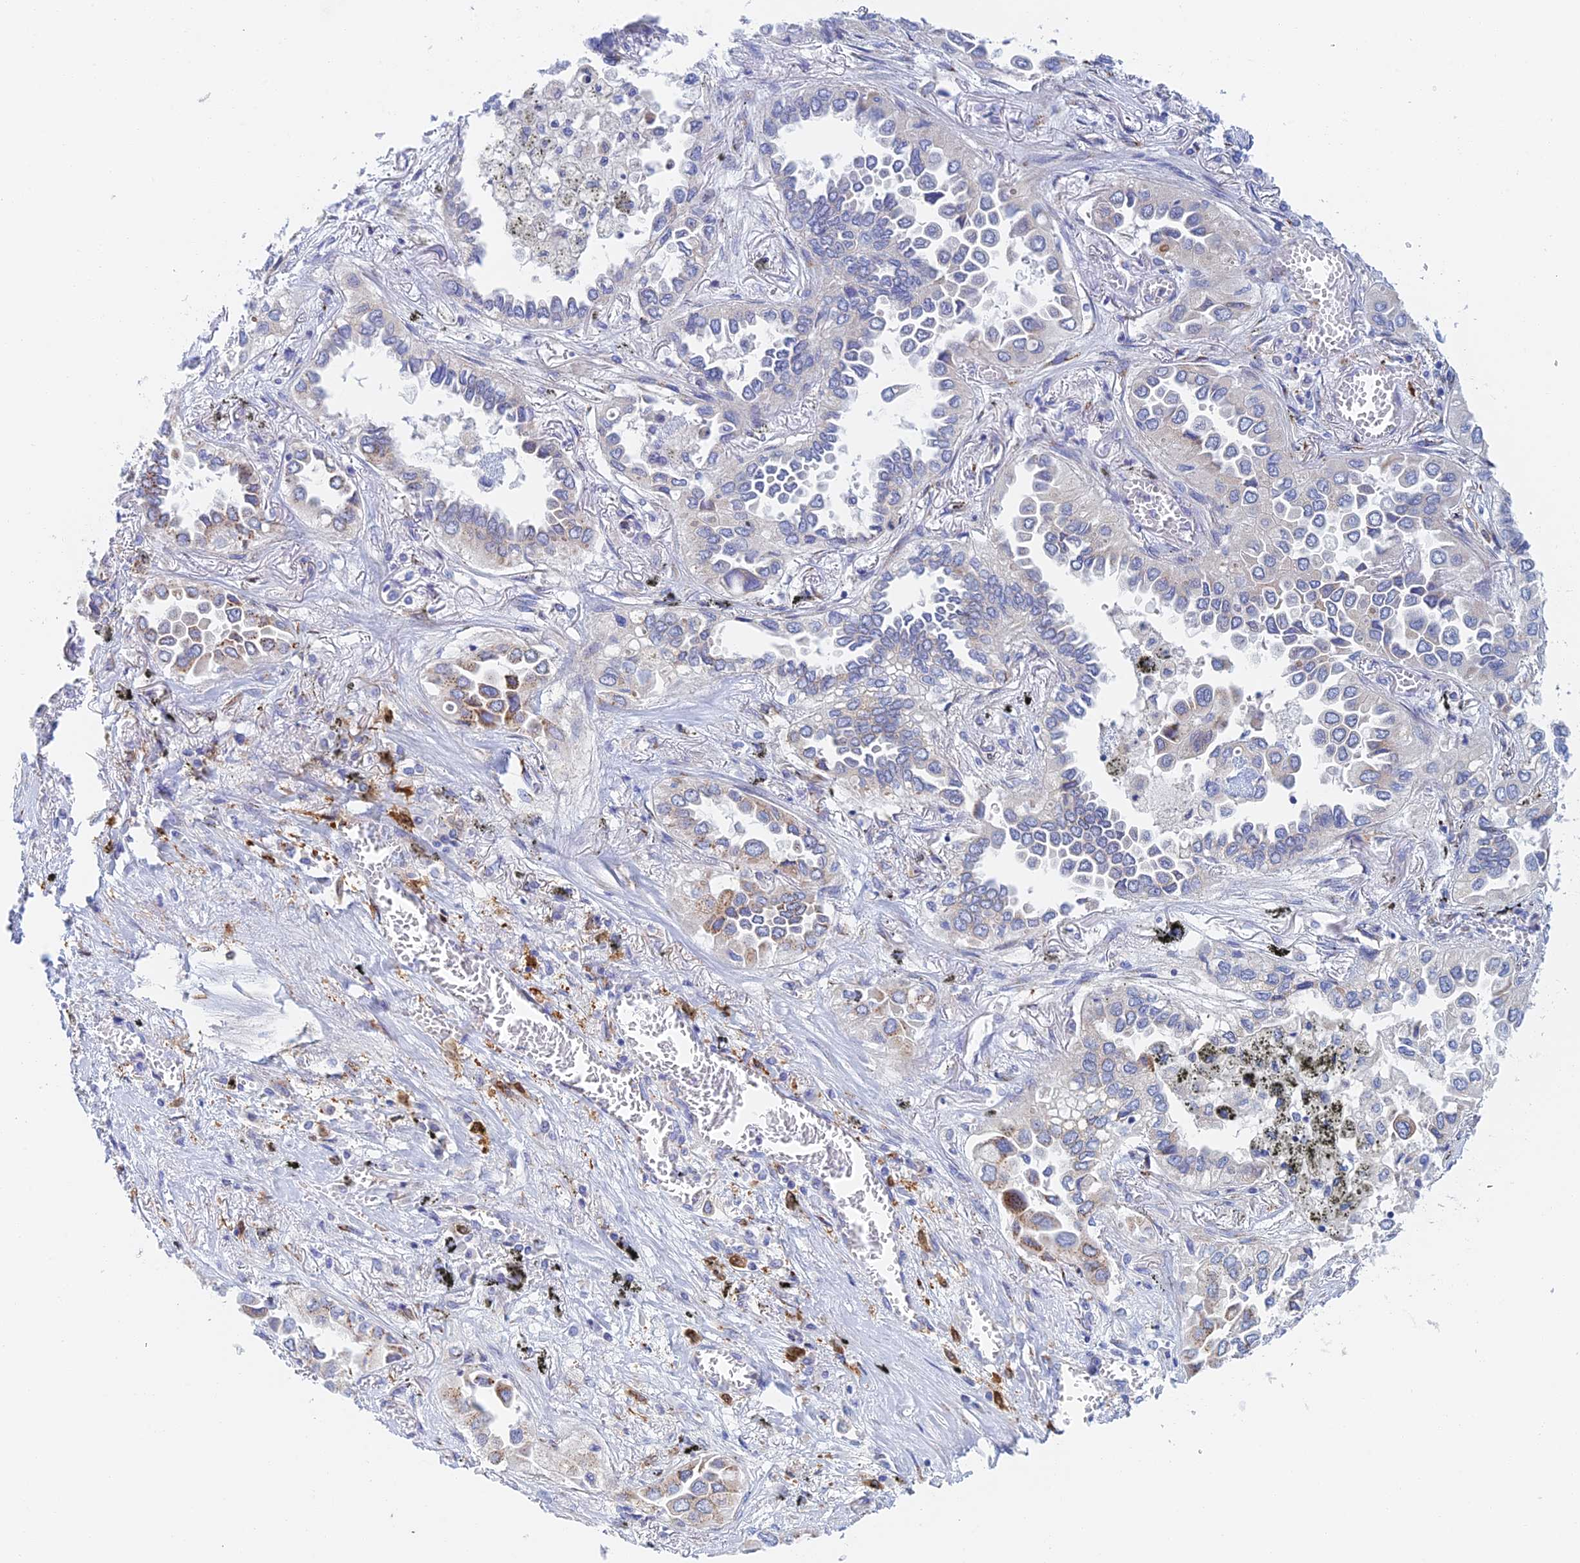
{"staining": {"intensity": "moderate", "quantity": "<25%", "location": "cytoplasmic/membranous"}, "tissue": "lung cancer", "cell_type": "Tumor cells", "image_type": "cancer", "snomed": [{"axis": "morphology", "description": "Adenocarcinoma, NOS"}, {"axis": "topography", "description": "Lung"}], "caption": "Immunohistochemical staining of human adenocarcinoma (lung) reveals low levels of moderate cytoplasmic/membranous positivity in about <25% of tumor cells. (DAB IHC with brightfield microscopy, high magnification).", "gene": "SLC24A3", "patient": {"sex": "female", "age": 76}}